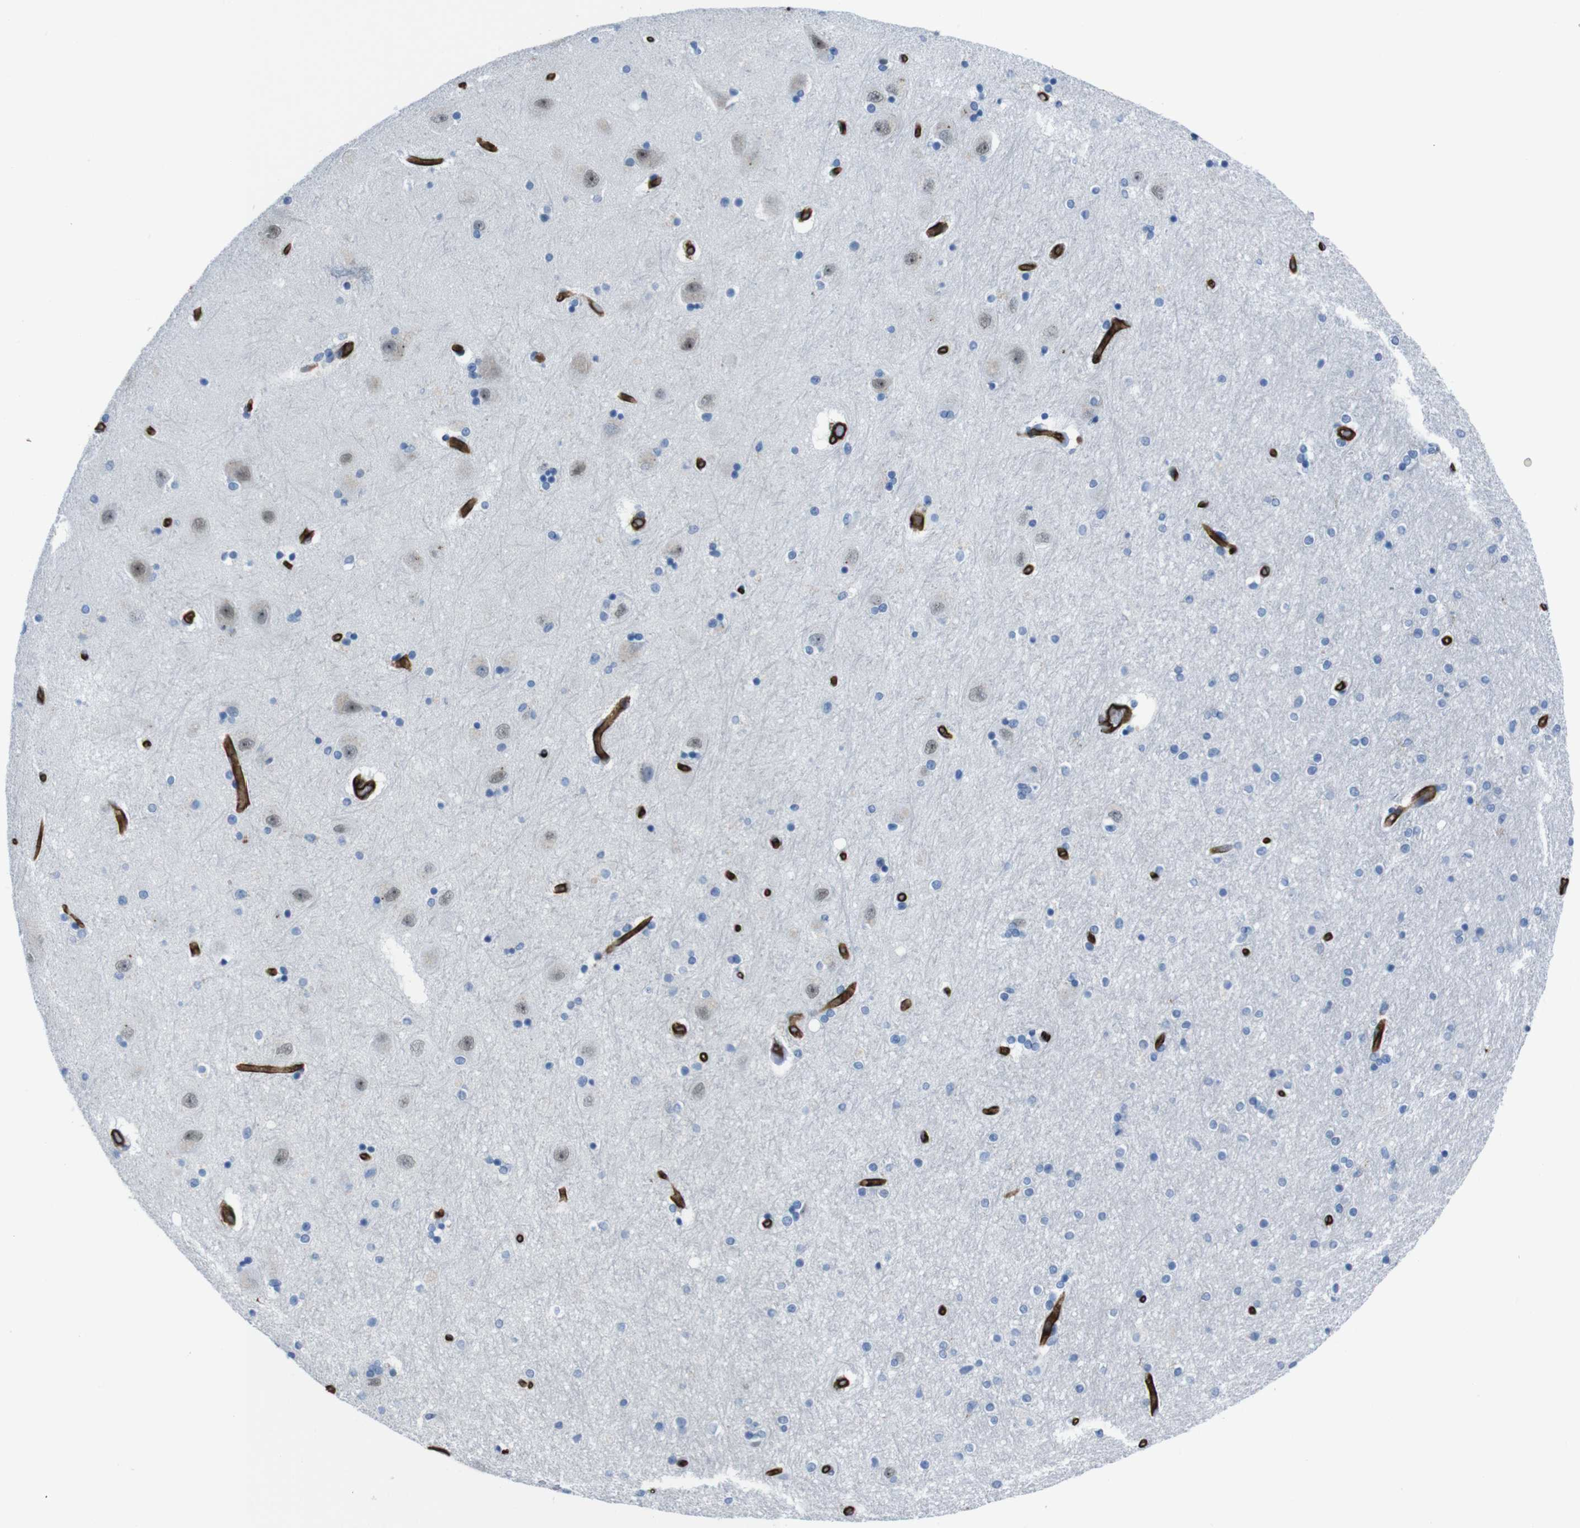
{"staining": {"intensity": "negative", "quantity": "none", "location": "none"}, "tissue": "hippocampus", "cell_type": "Glial cells", "image_type": "normal", "snomed": [{"axis": "morphology", "description": "Normal tissue, NOS"}, {"axis": "topography", "description": "Hippocampus"}], "caption": "Protein analysis of unremarkable hippocampus demonstrates no significant expression in glial cells.", "gene": "HSPA12B", "patient": {"sex": "female", "age": 54}}